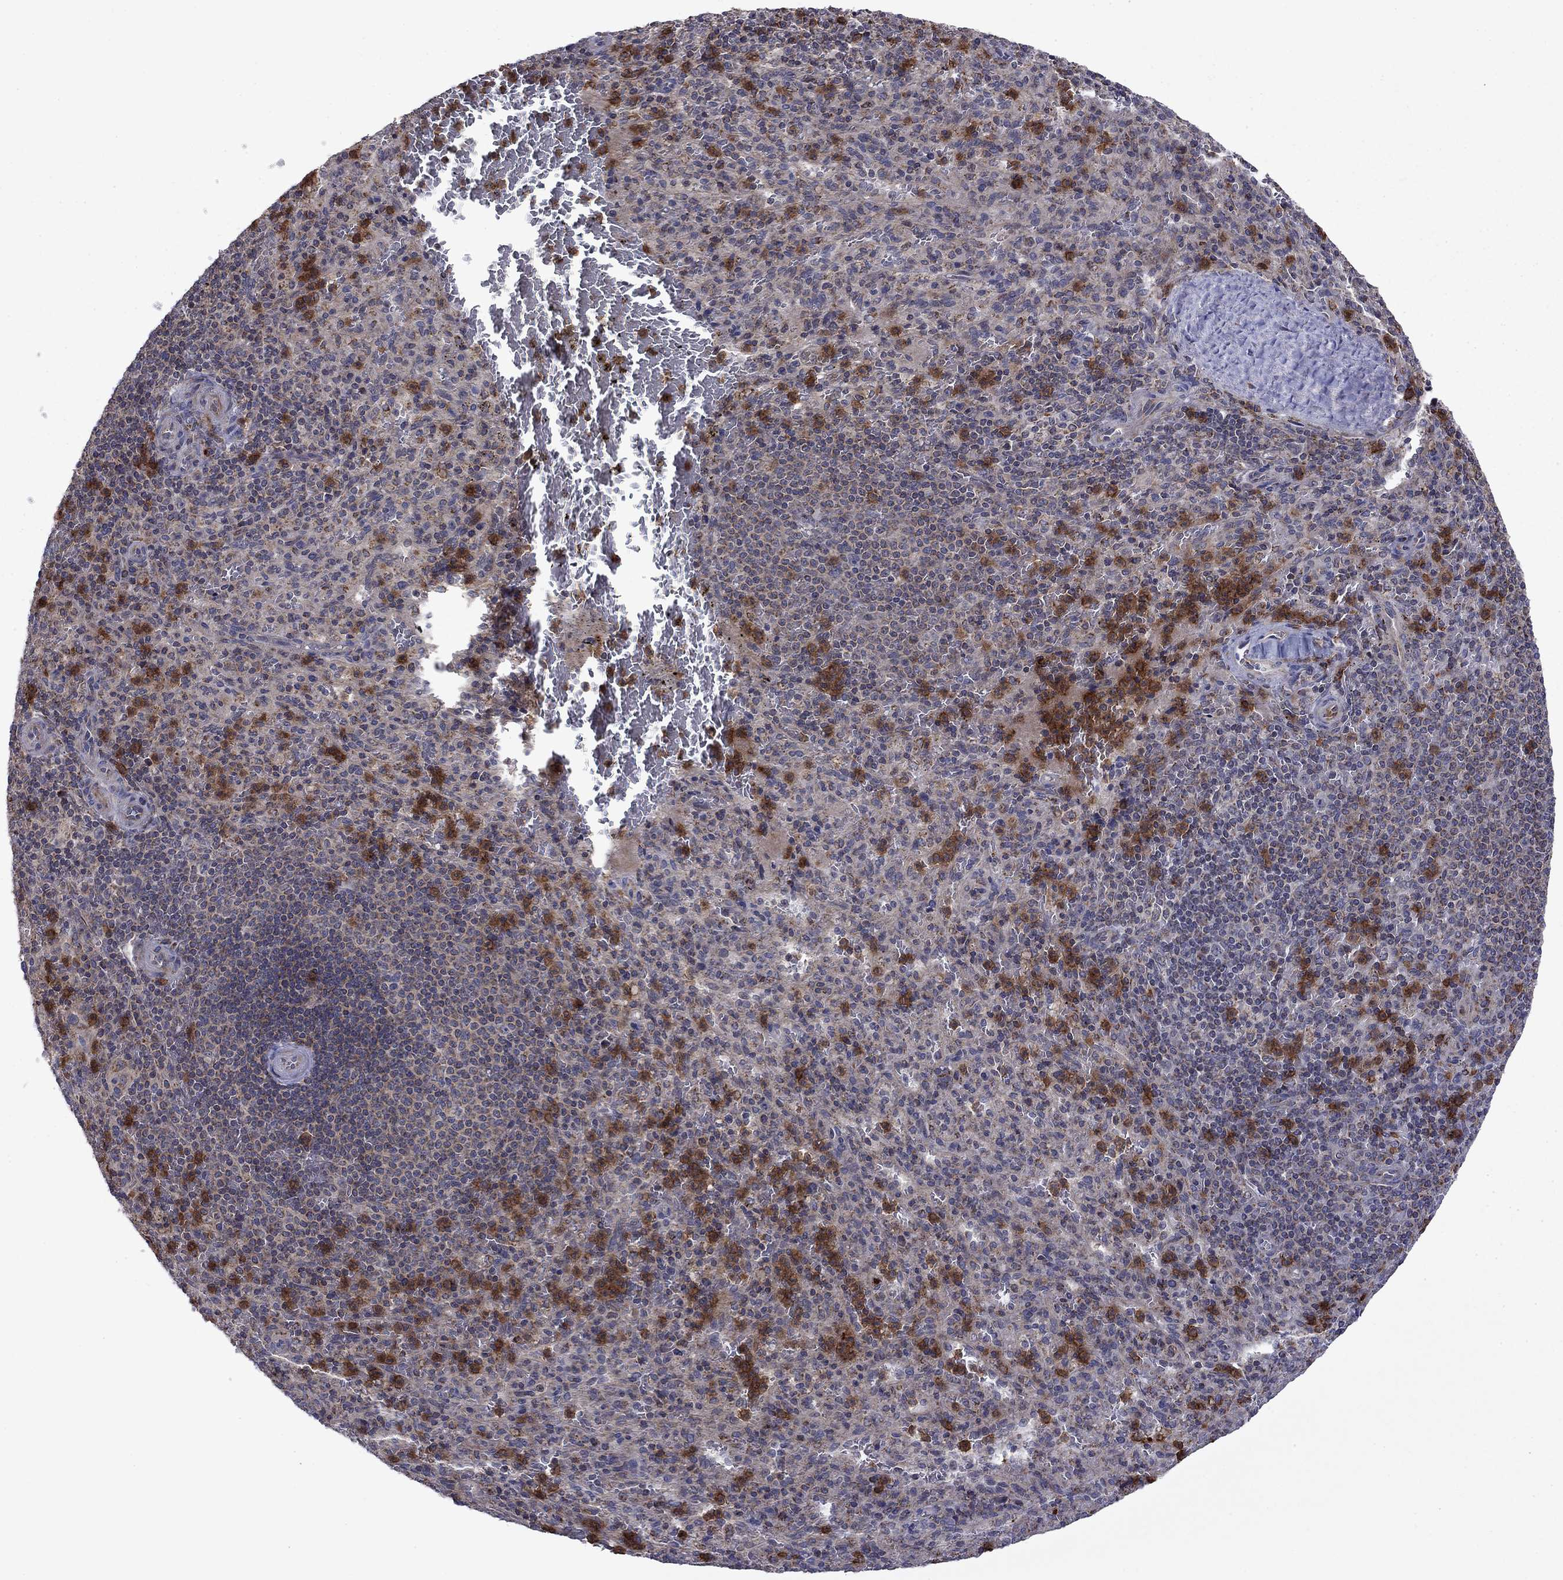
{"staining": {"intensity": "strong", "quantity": "<25%", "location": "cytoplasmic/membranous"}, "tissue": "spleen", "cell_type": "Cells in red pulp", "image_type": "normal", "snomed": [{"axis": "morphology", "description": "Normal tissue, NOS"}, {"axis": "topography", "description": "Spleen"}], "caption": "Immunohistochemistry of unremarkable human spleen displays medium levels of strong cytoplasmic/membranous staining in approximately <25% of cells in red pulp.", "gene": "DOP1B", "patient": {"sex": "male", "age": 57}}